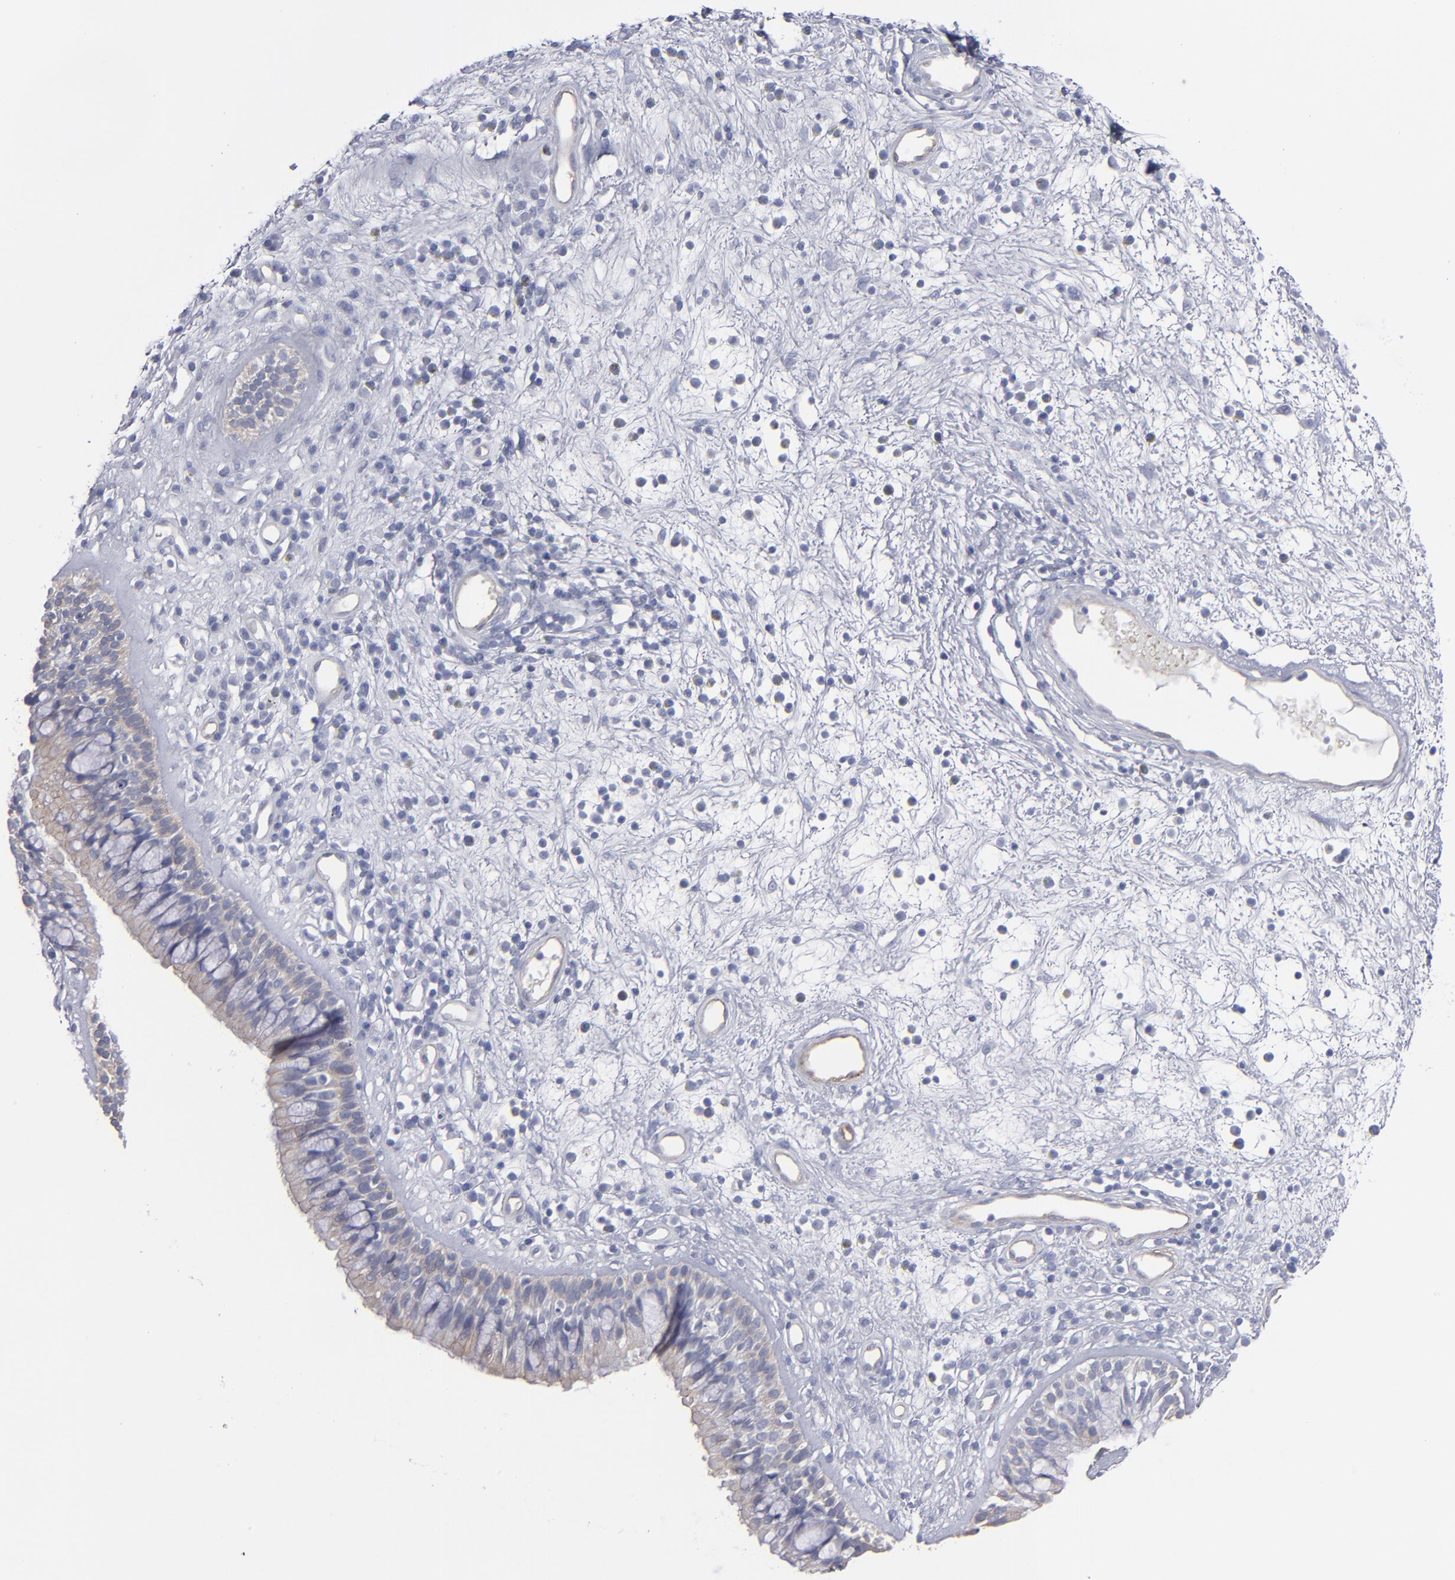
{"staining": {"intensity": "weak", "quantity": "25%-75%", "location": "cytoplasmic/membranous"}, "tissue": "nasopharynx", "cell_type": "Respiratory epithelial cells", "image_type": "normal", "snomed": [{"axis": "morphology", "description": "Normal tissue, NOS"}, {"axis": "morphology", "description": "Inflammation, NOS"}, {"axis": "topography", "description": "Nasopharynx"}], "caption": "Respiratory epithelial cells demonstrate low levels of weak cytoplasmic/membranous staining in about 25%-75% of cells in normal nasopharynx.", "gene": "TM4SF1", "patient": {"sex": "male", "age": 48}}